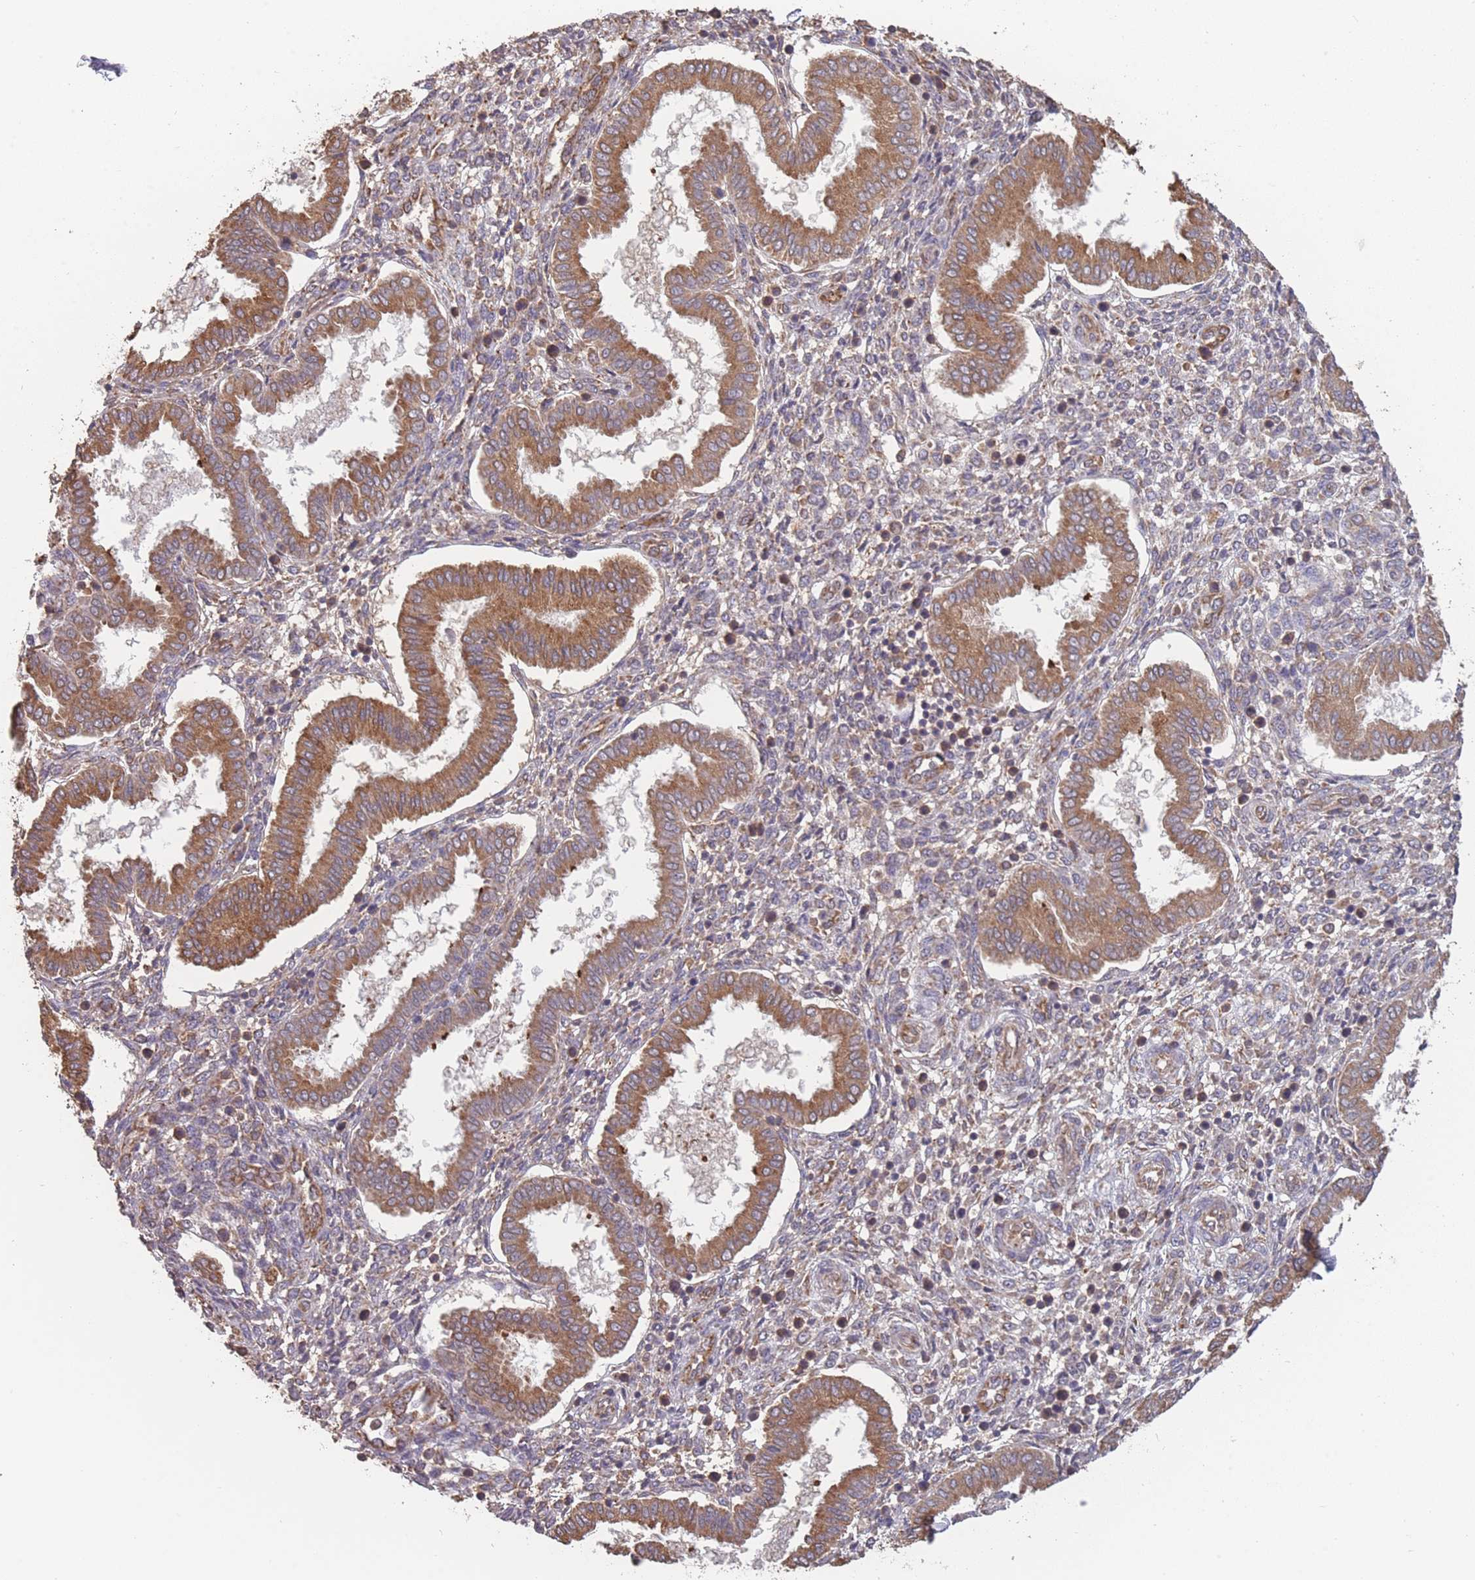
{"staining": {"intensity": "weak", "quantity": "25%-75%", "location": "cytoplasmic/membranous"}, "tissue": "endometrium", "cell_type": "Cells in endometrial stroma", "image_type": "normal", "snomed": [{"axis": "morphology", "description": "Normal tissue, NOS"}, {"axis": "topography", "description": "Endometrium"}], "caption": "Brown immunohistochemical staining in unremarkable human endometrium shows weak cytoplasmic/membranous staining in about 25%-75% of cells in endometrial stroma. (DAB IHC with brightfield microscopy, high magnification).", "gene": "SANBR", "patient": {"sex": "female", "age": 24}}